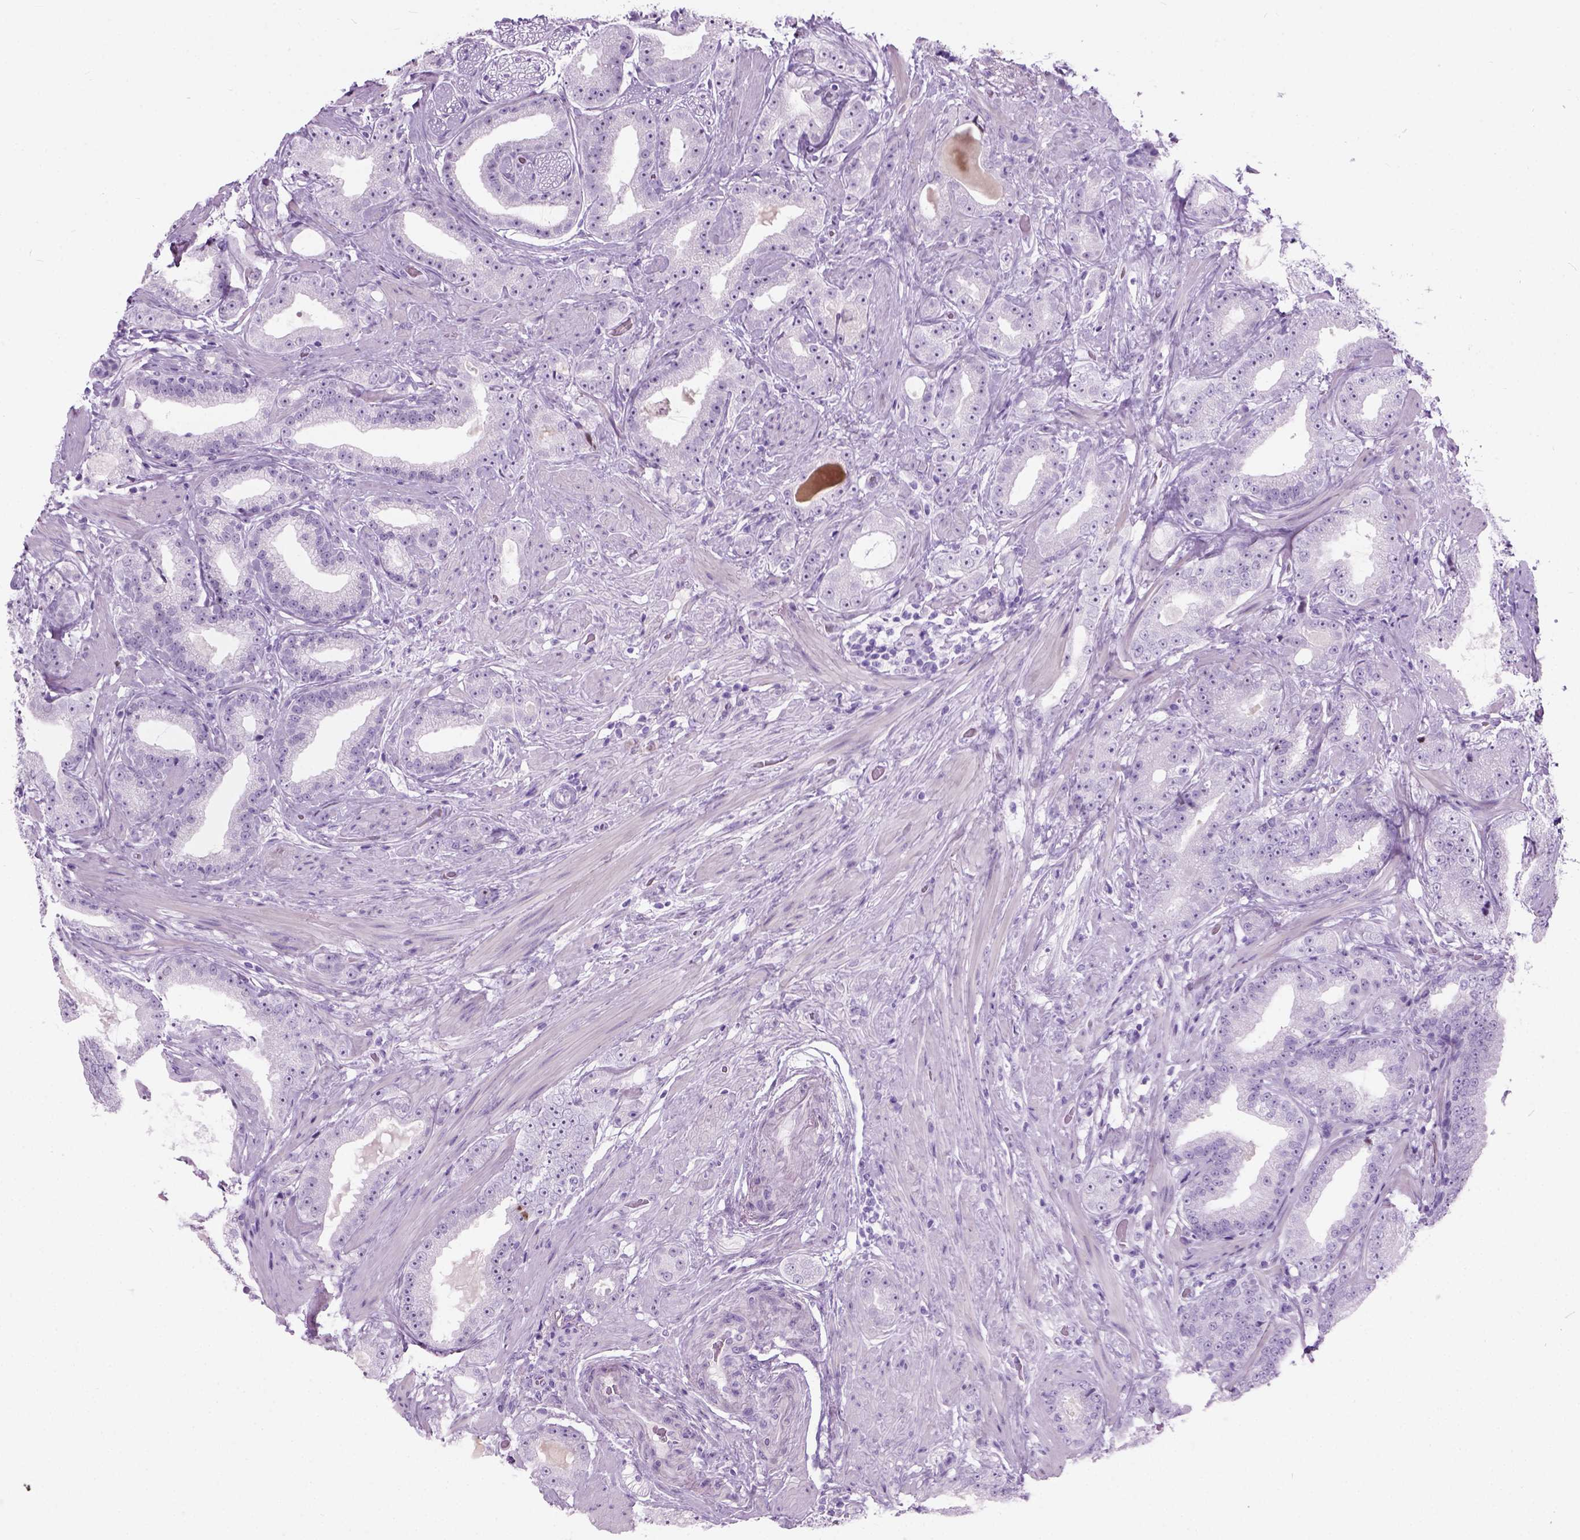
{"staining": {"intensity": "negative", "quantity": "none", "location": "none"}, "tissue": "prostate cancer", "cell_type": "Tumor cells", "image_type": "cancer", "snomed": [{"axis": "morphology", "description": "Adenocarcinoma, Low grade"}, {"axis": "topography", "description": "Prostate"}], "caption": "Tumor cells show no significant protein staining in low-grade adenocarcinoma (prostate). Nuclei are stained in blue.", "gene": "AXDND1", "patient": {"sex": "male", "age": 60}}